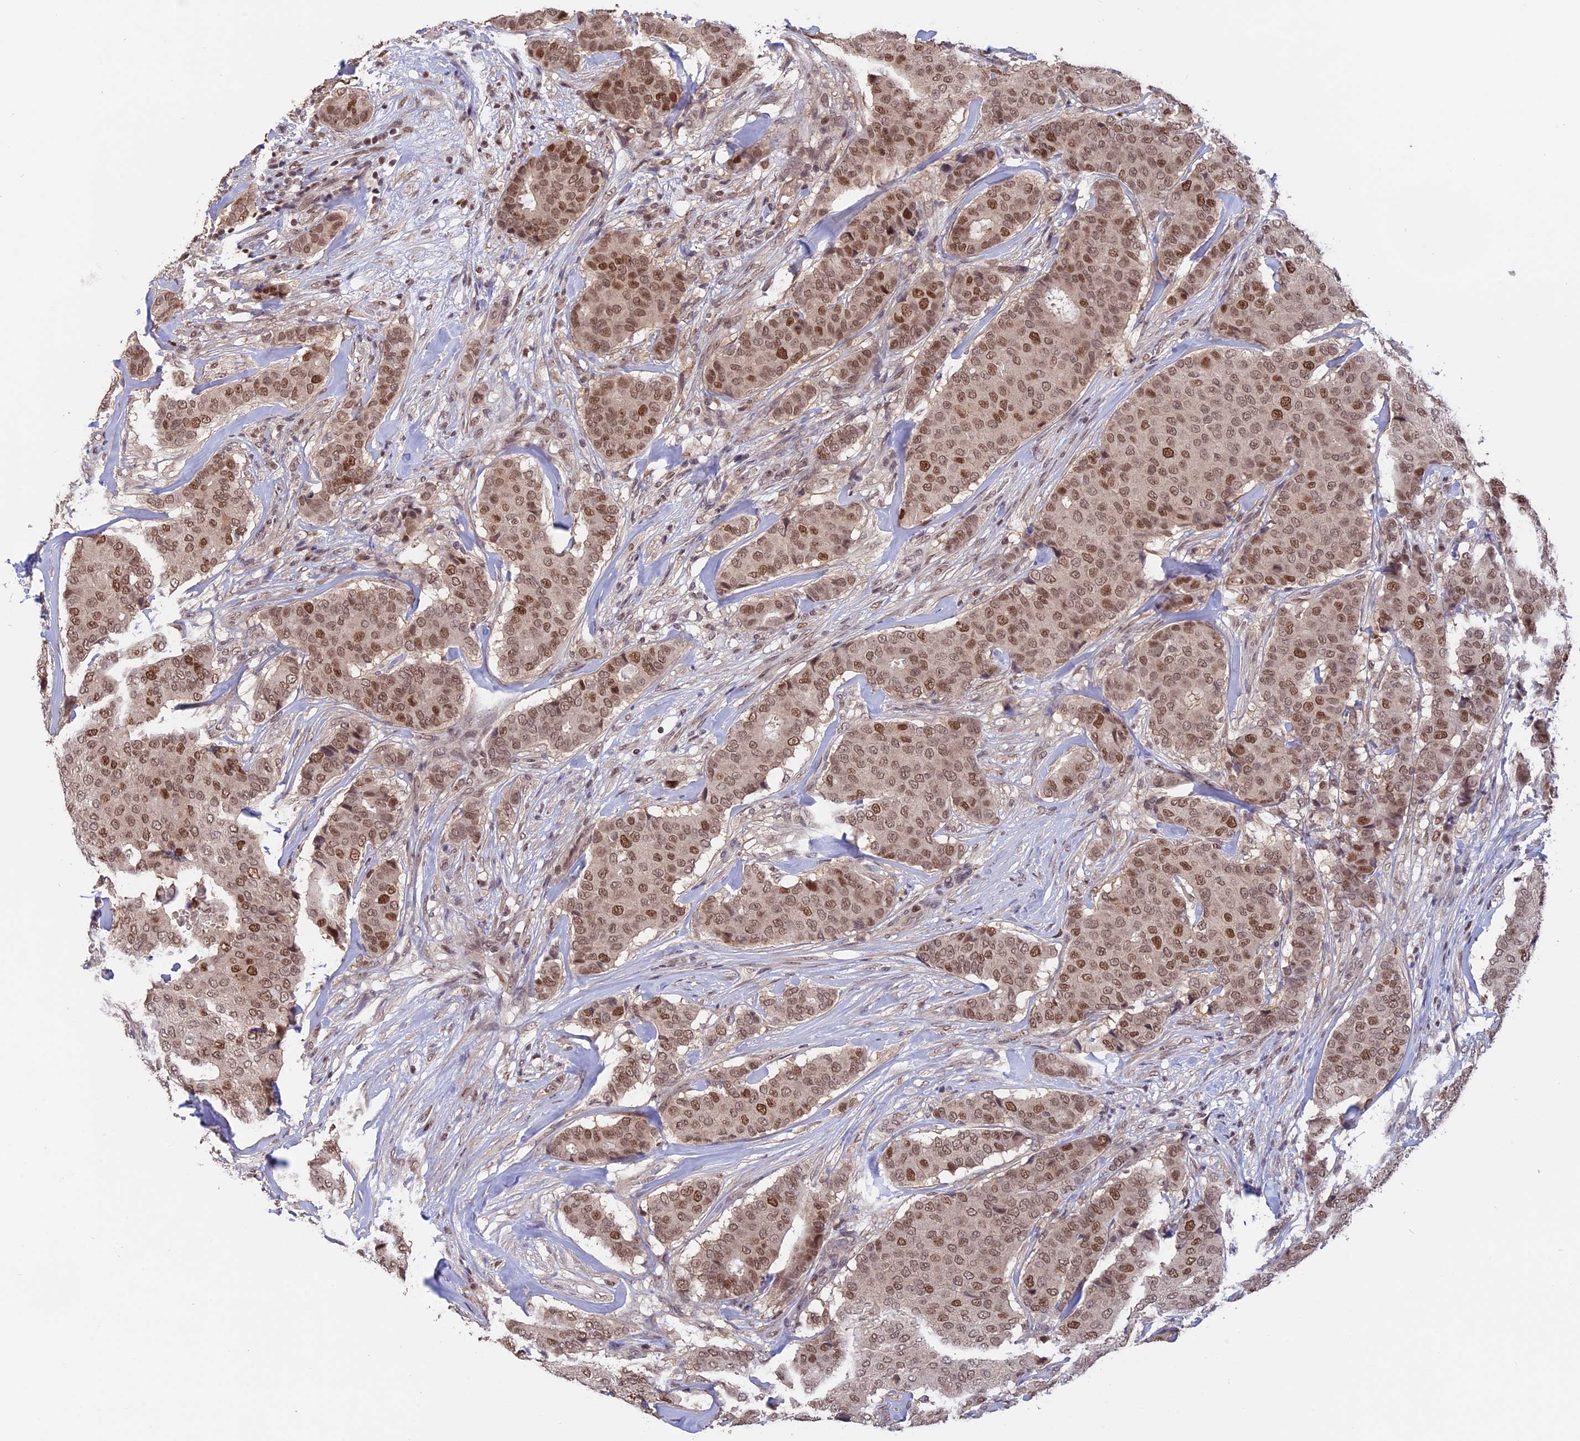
{"staining": {"intensity": "moderate", "quantity": ">75%", "location": "nuclear"}, "tissue": "breast cancer", "cell_type": "Tumor cells", "image_type": "cancer", "snomed": [{"axis": "morphology", "description": "Duct carcinoma"}, {"axis": "topography", "description": "Breast"}], "caption": "Tumor cells display medium levels of moderate nuclear positivity in approximately >75% of cells in human breast cancer.", "gene": "RFC5", "patient": {"sex": "female", "age": 75}}